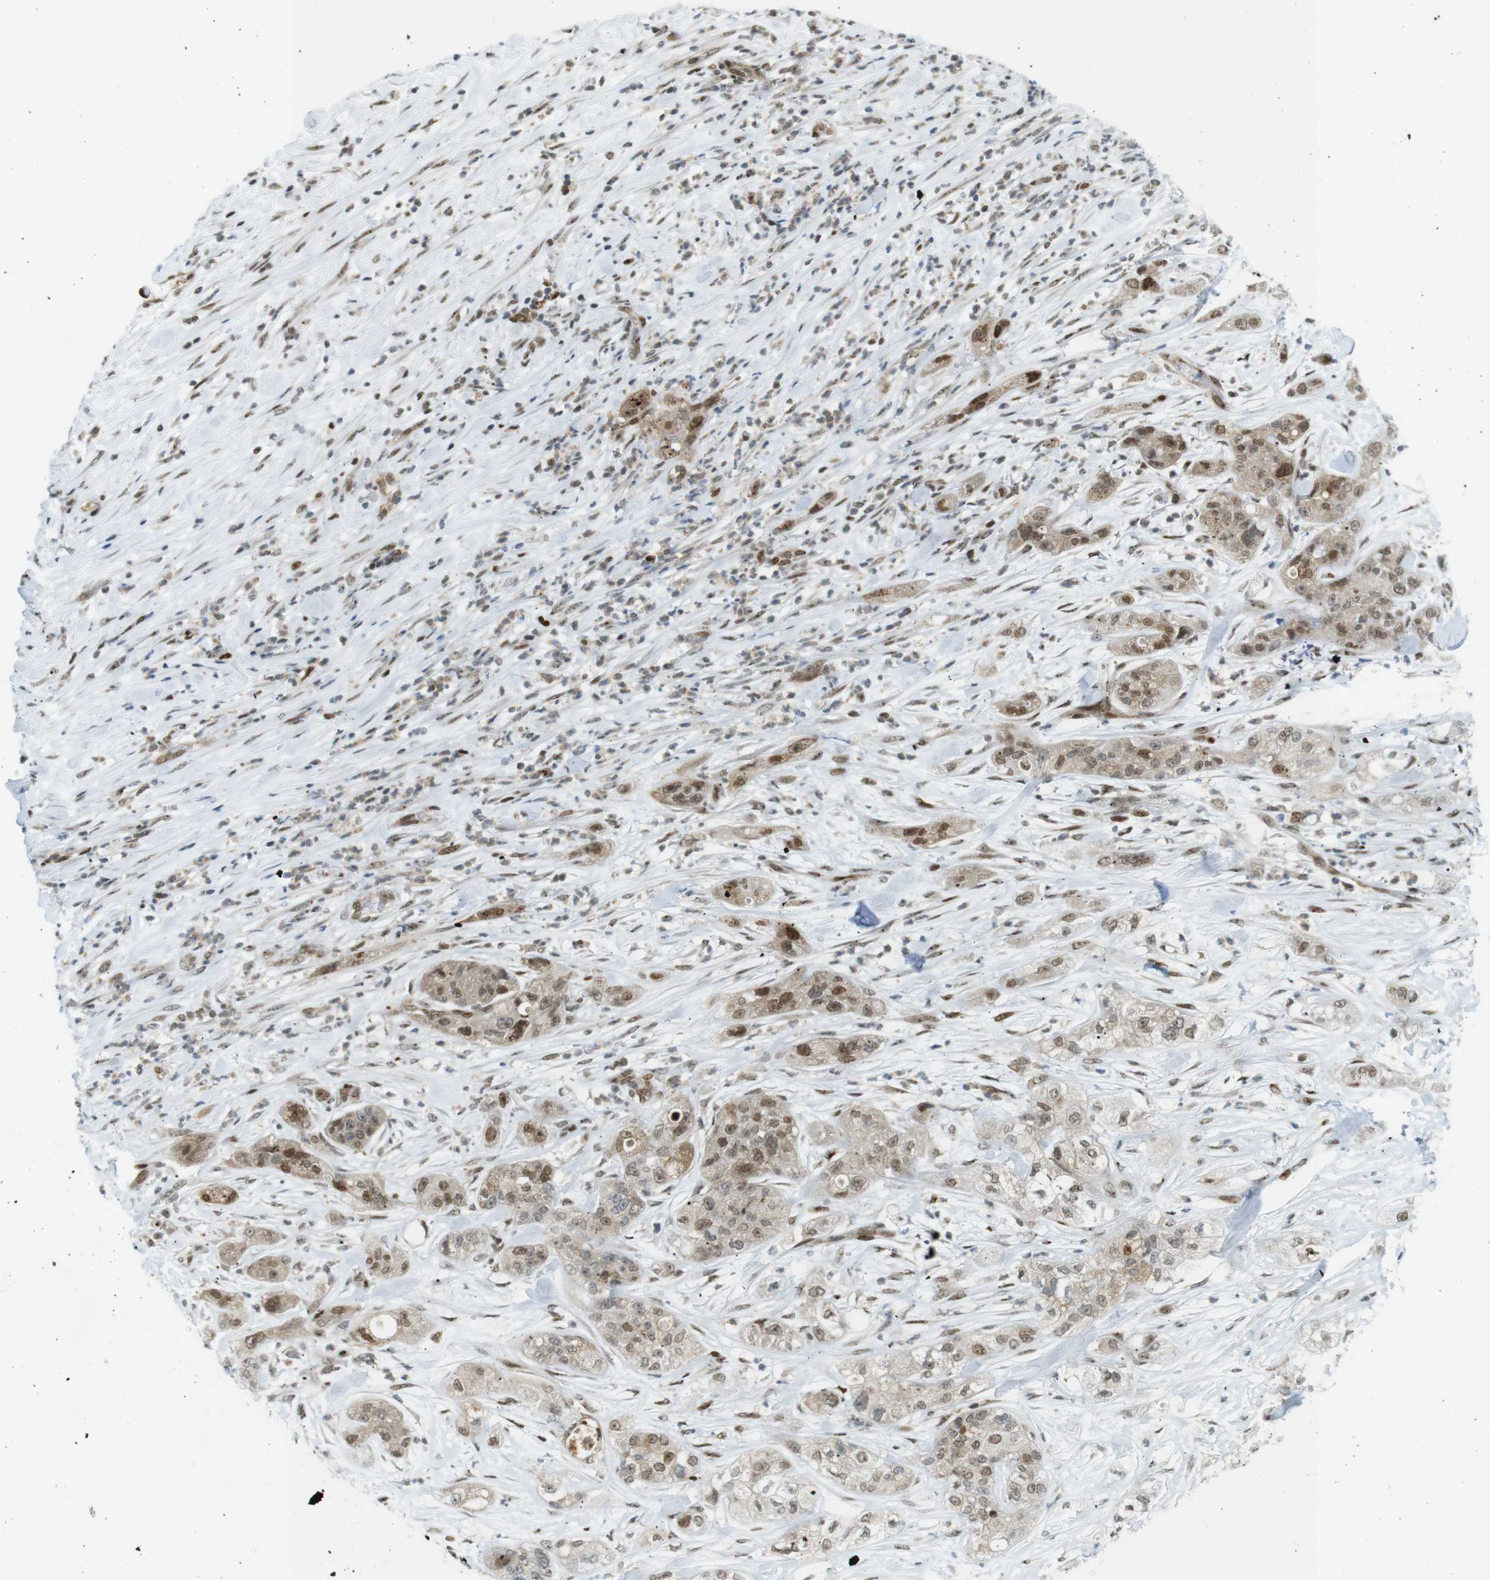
{"staining": {"intensity": "moderate", "quantity": ">75%", "location": "cytoplasmic/membranous,nuclear"}, "tissue": "pancreatic cancer", "cell_type": "Tumor cells", "image_type": "cancer", "snomed": [{"axis": "morphology", "description": "Adenocarcinoma, NOS"}, {"axis": "topography", "description": "Pancreas"}], "caption": "Protein expression analysis of adenocarcinoma (pancreatic) displays moderate cytoplasmic/membranous and nuclear staining in approximately >75% of tumor cells. The protein of interest is stained brown, and the nuclei are stained in blue (DAB IHC with brightfield microscopy, high magnification).", "gene": "UBB", "patient": {"sex": "female", "age": 78}}